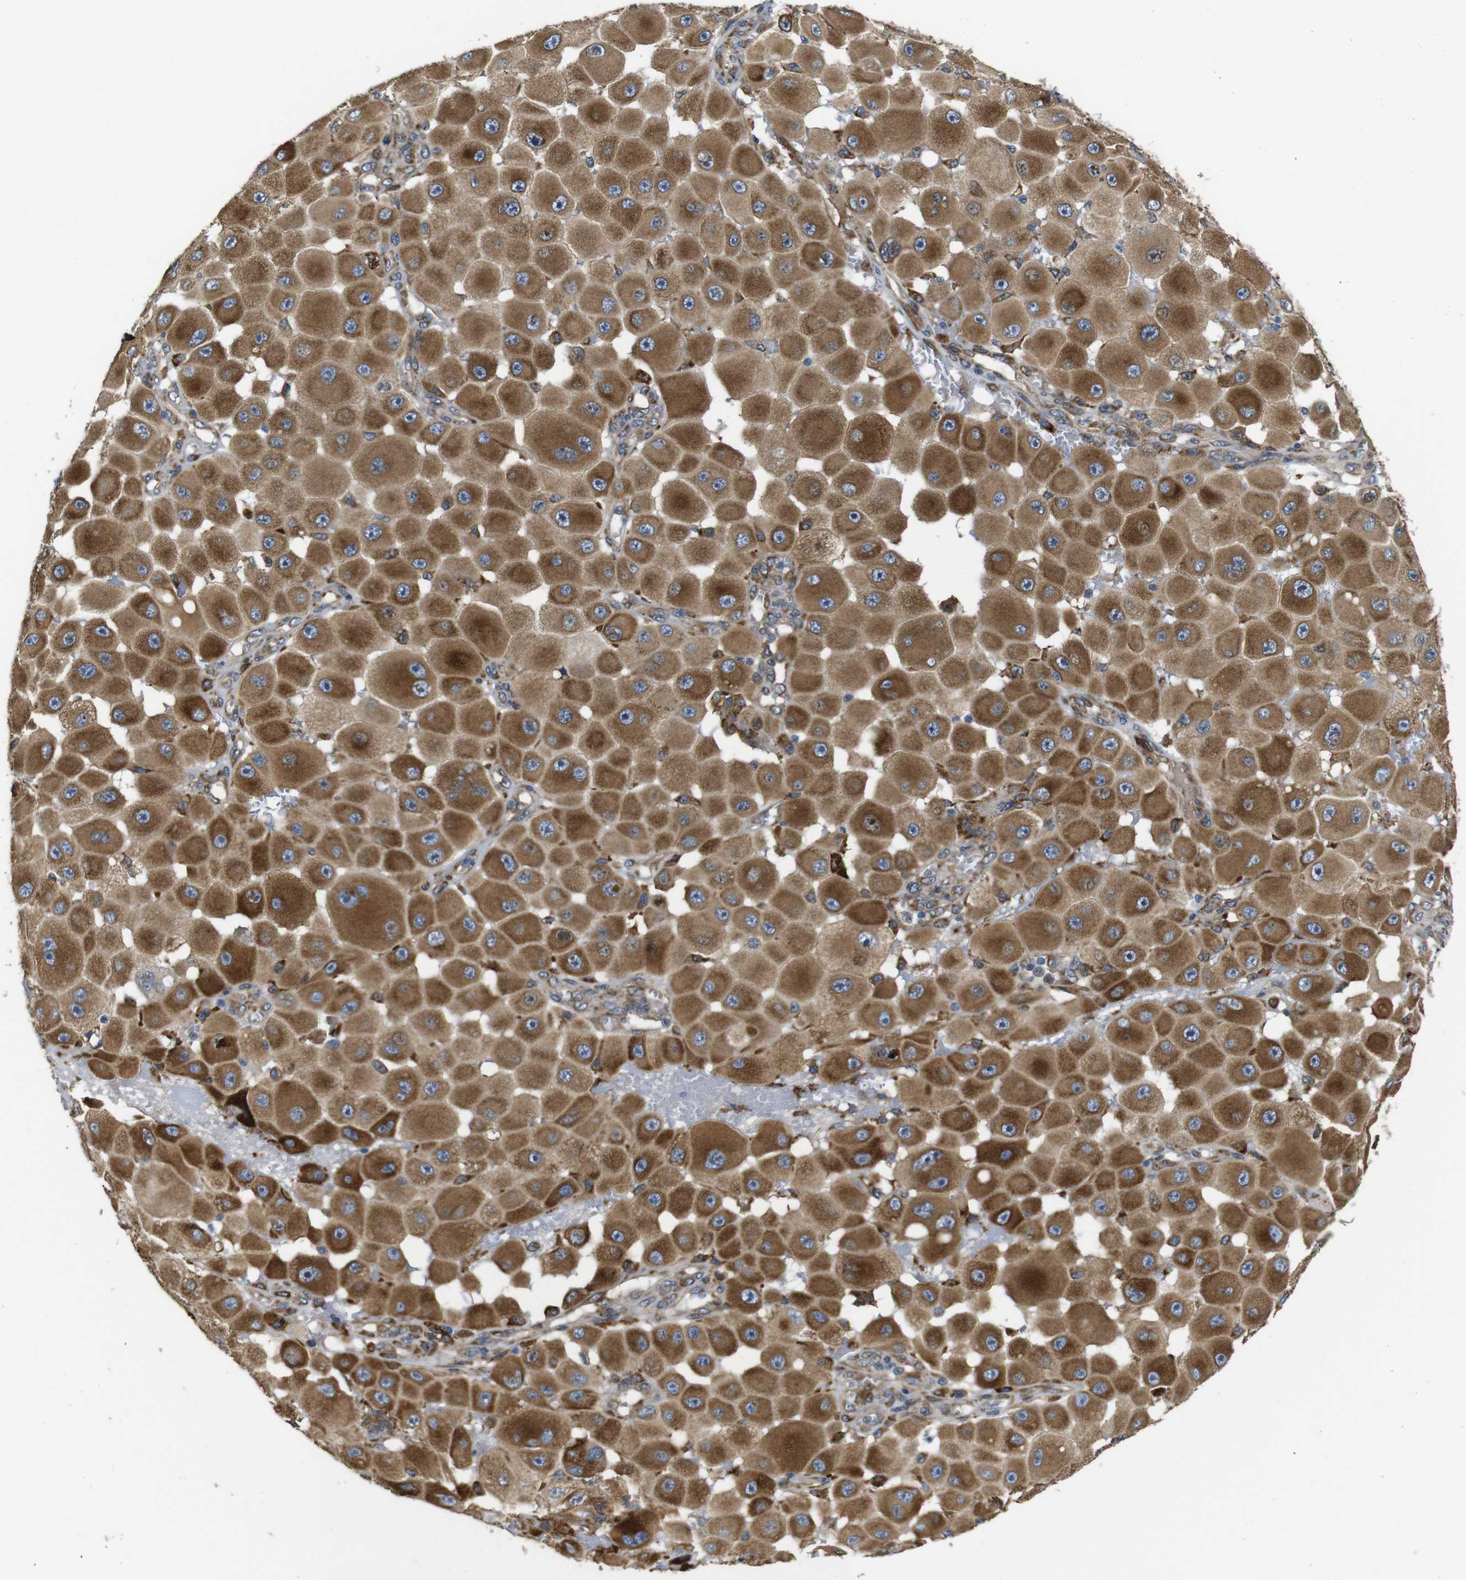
{"staining": {"intensity": "moderate", "quantity": ">75%", "location": "cytoplasmic/membranous"}, "tissue": "melanoma", "cell_type": "Tumor cells", "image_type": "cancer", "snomed": [{"axis": "morphology", "description": "Malignant melanoma, NOS"}, {"axis": "topography", "description": "Skin"}], "caption": "Immunohistochemistry (IHC) (DAB (3,3'-diaminobenzidine)) staining of melanoma demonstrates moderate cytoplasmic/membranous protein positivity in about >75% of tumor cells.", "gene": "UBE2G2", "patient": {"sex": "female", "age": 81}}